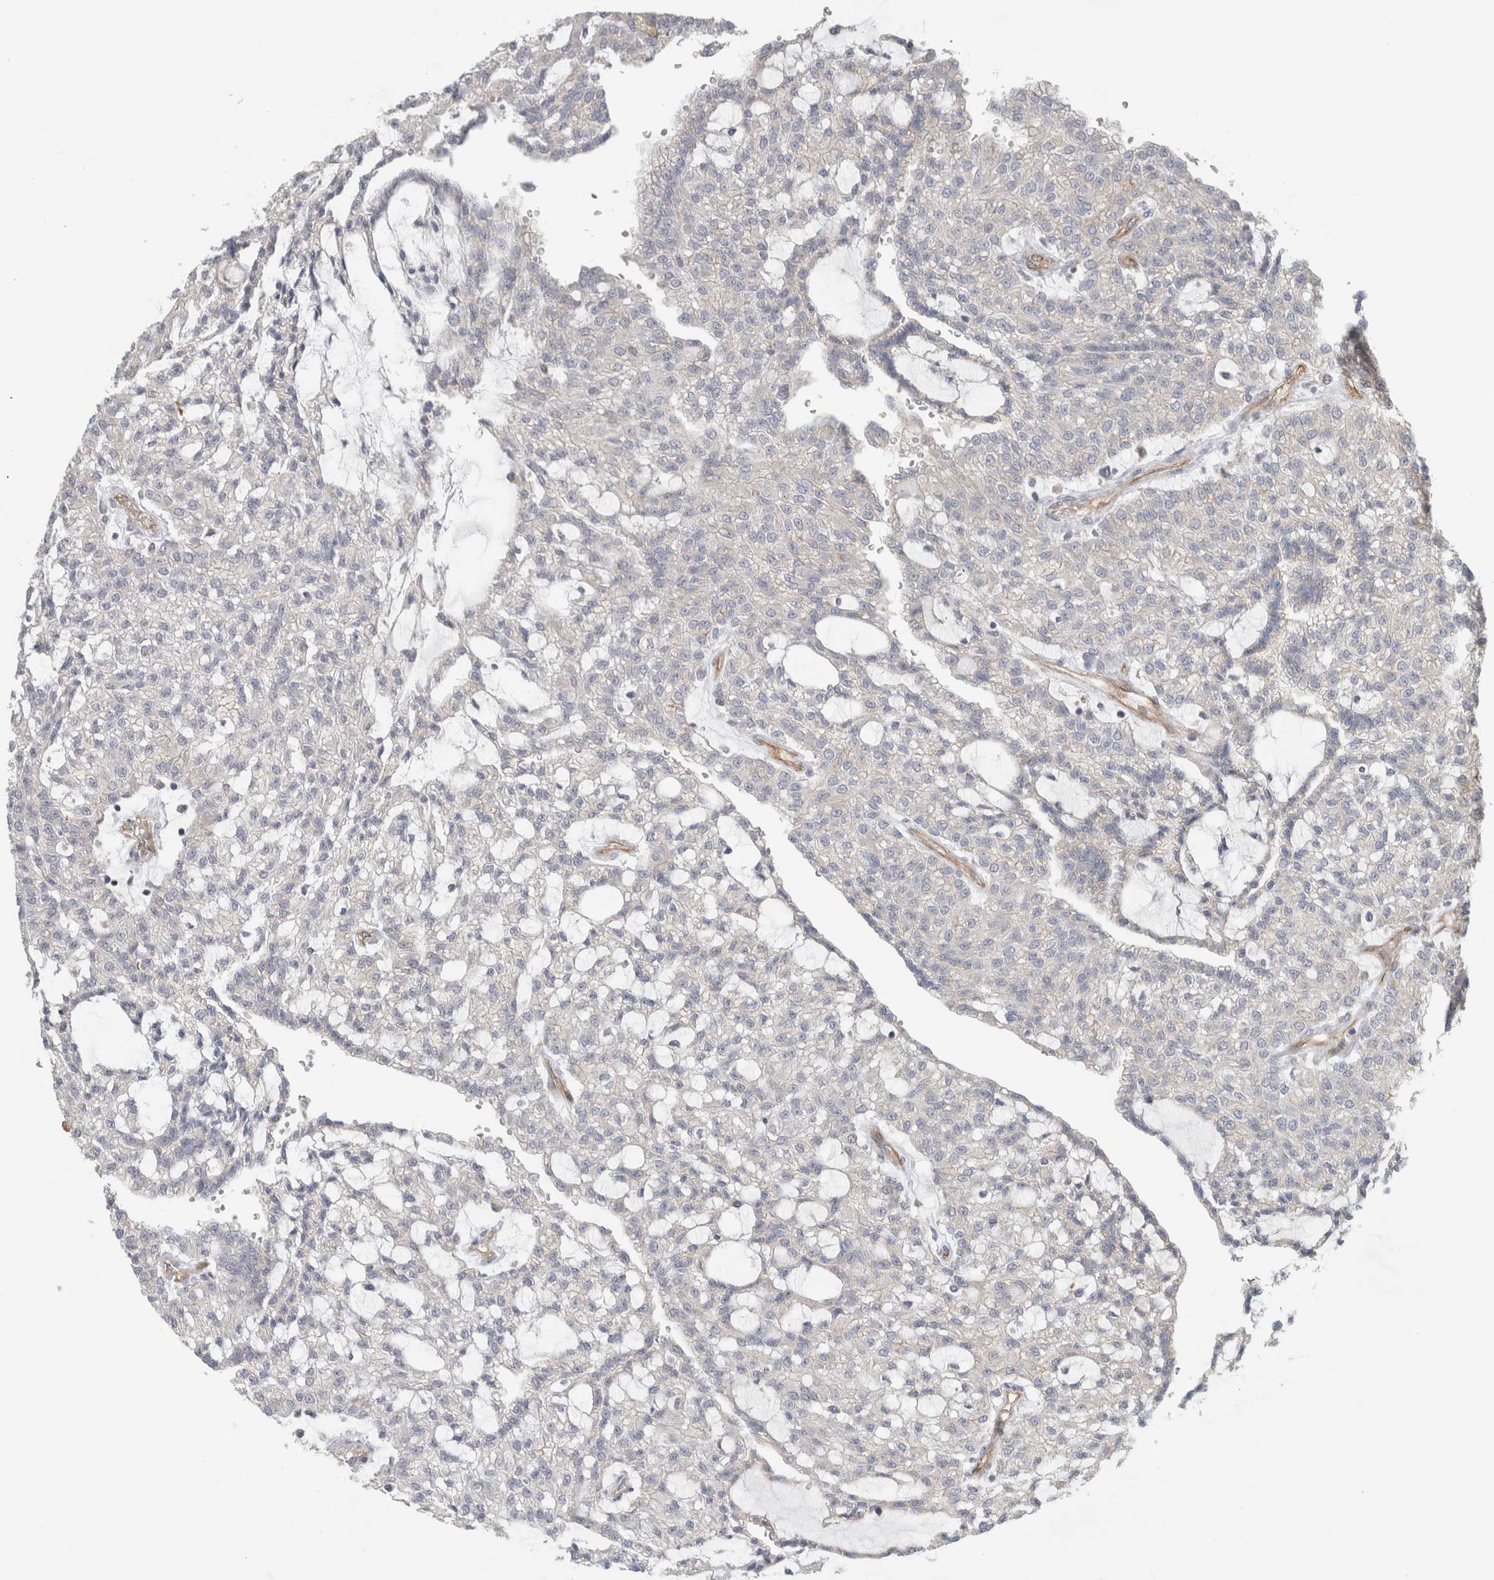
{"staining": {"intensity": "negative", "quantity": "none", "location": "none"}, "tissue": "renal cancer", "cell_type": "Tumor cells", "image_type": "cancer", "snomed": [{"axis": "morphology", "description": "Adenocarcinoma, NOS"}, {"axis": "topography", "description": "Kidney"}], "caption": "Photomicrograph shows no protein expression in tumor cells of renal cancer (adenocarcinoma) tissue. (DAB (3,3'-diaminobenzidine) immunohistochemistry, high magnification).", "gene": "KPNA5", "patient": {"sex": "male", "age": 63}}